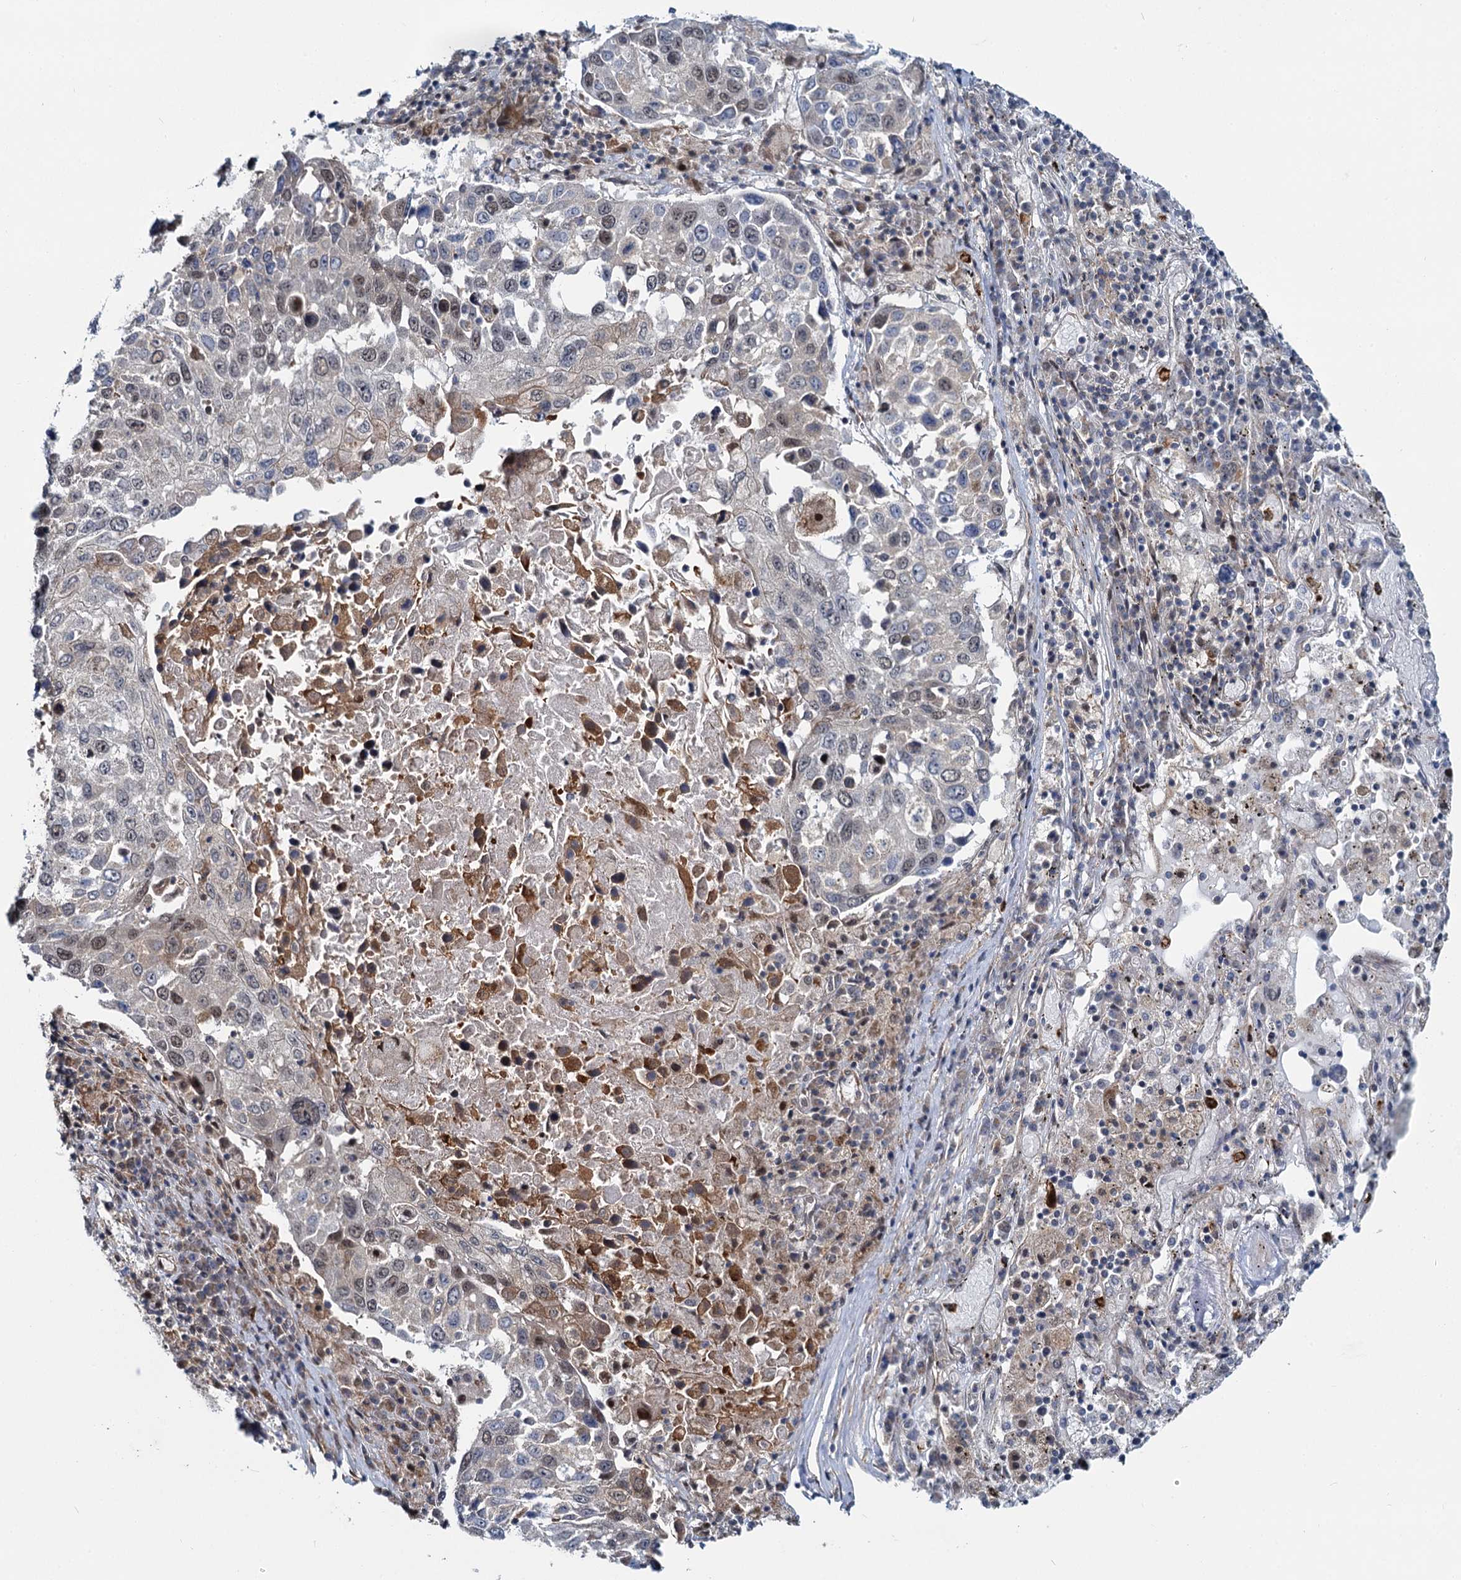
{"staining": {"intensity": "weak", "quantity": "<25%", "location": "nuclear"}, "tissue": "lung cancer", "cell_type": "Tumor cells", "image_type": "cancer", "snomed": [{"axis": "morphology", "description": "Squamous cell carcinoma, NOS"}, {"axis": "topography", "description": "Lung"}], "caption": "High magnification brightfield microscopy of squamous cell carcinoma (lung) stained with DAB (3,3'-diaminobenzidine) (brown) and counterstained with hematoxylin (blue): tumor cells show no significant positivity.", "gene": "ADCY2", "patient": {"sex": "male", "age": 65}}